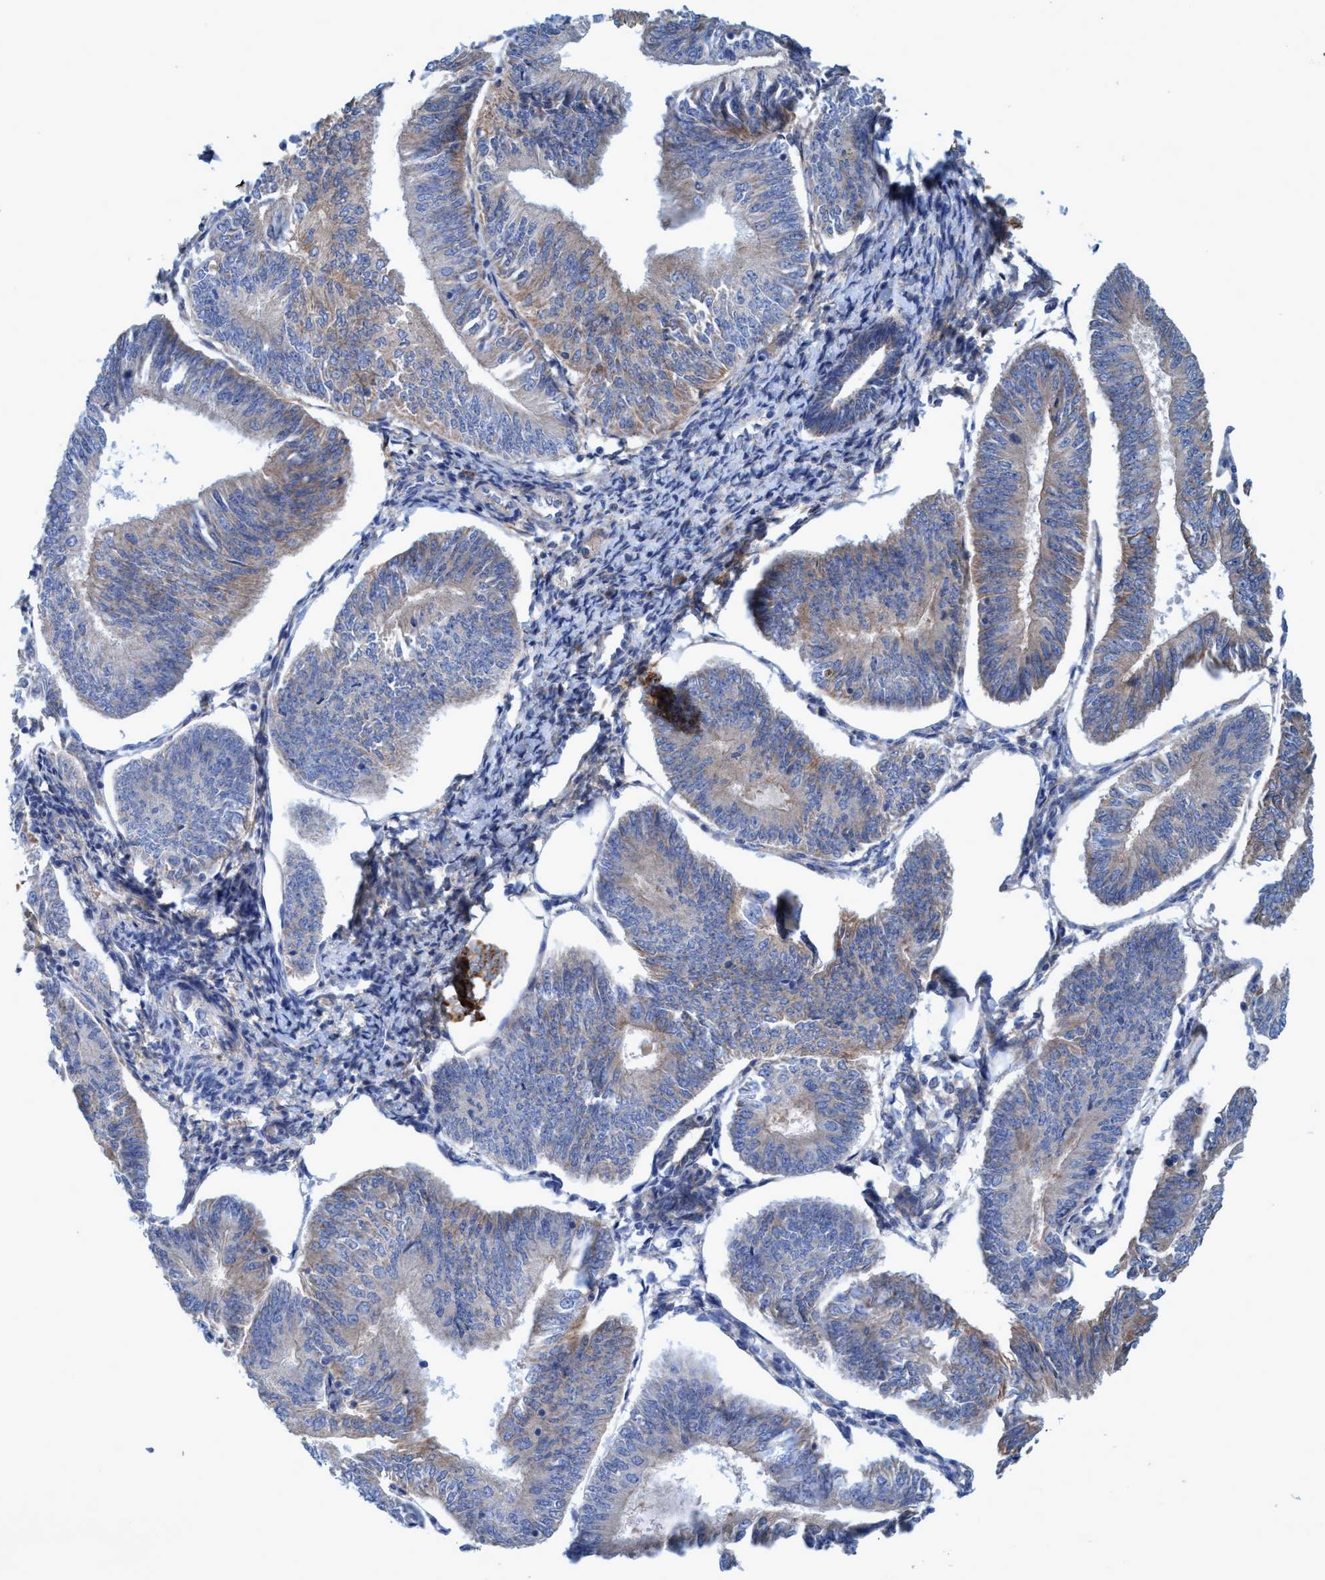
{"staining": {"intensity": "weak", "quantity": "25%-75%", "location": "cytoplasmic/membranous"}, "tissue": "endometrial cancer", "cell_type": "Tumor cells", "image_type": "cancer", "snomed": [{"axis": "morphology", "description": "Adenocarcinoma, NOS"}, {"axis": "topography", "description": "Endometrium"}], "caption": "Protein staining demonstrates weak cytoplasmic/membranous positivity in about 25%-75% of tumor cells in endometrial adenocarcinoma.", "gene": "GULP1", "patient": {"sex": "female", "age": 58}}